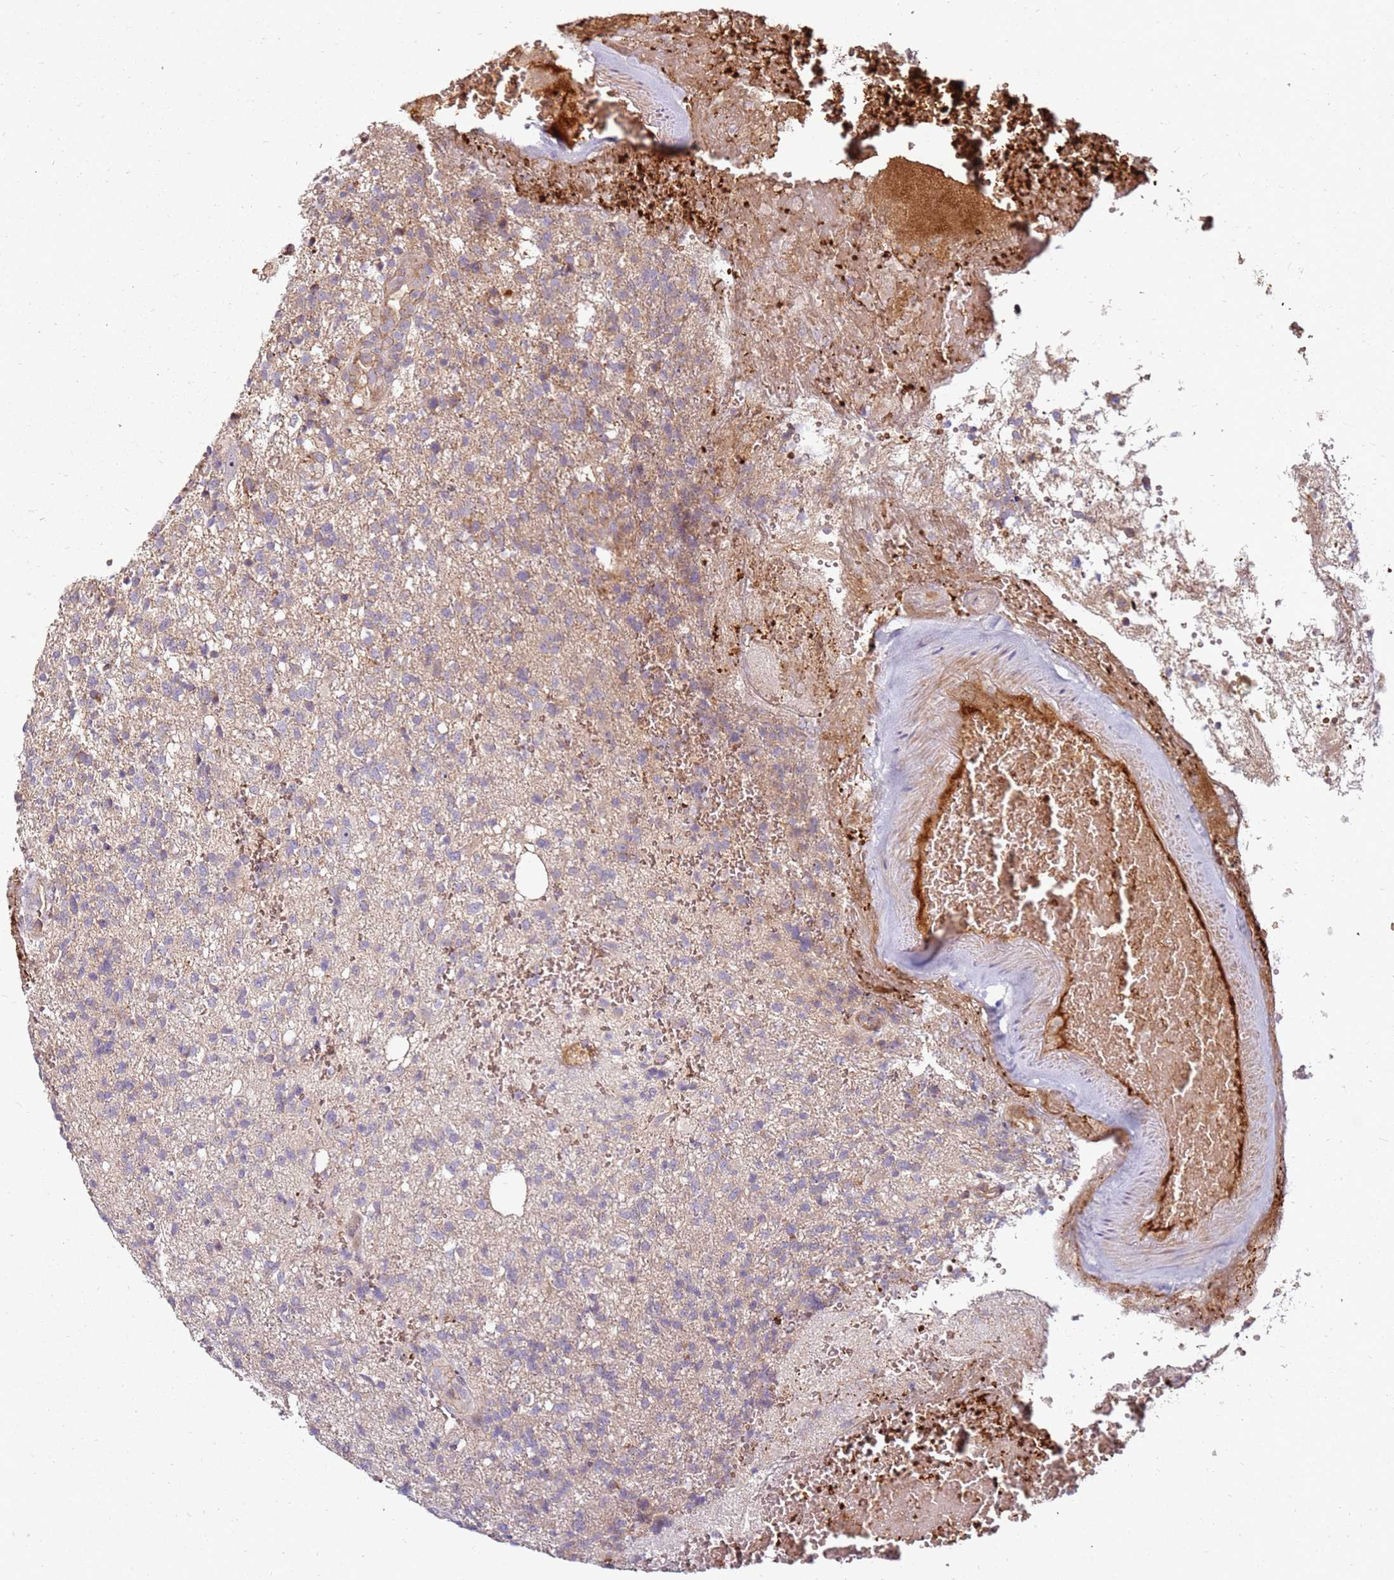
{"staining": {"intensity": "weak", "quantity": "25%-75%", "location": "cytoplasmic/membranous"}, "tissue": "glioma", "cell_type": "Tumor cells", "image_type": "cancer", "snomed": [{"axis": "morphology", "description": "Glioma, malignant, High grade"}, {"axis": "topography", "description": "Brain"}], "caption": "Malignant glioma (high-grade) stained with a brown dye demonstrates weak cytoplasmic/membranous positive staining in about 25%-75% of tumor cells.", "gene": "RNF11", "patient": {"sex": "male", "age": 56}}